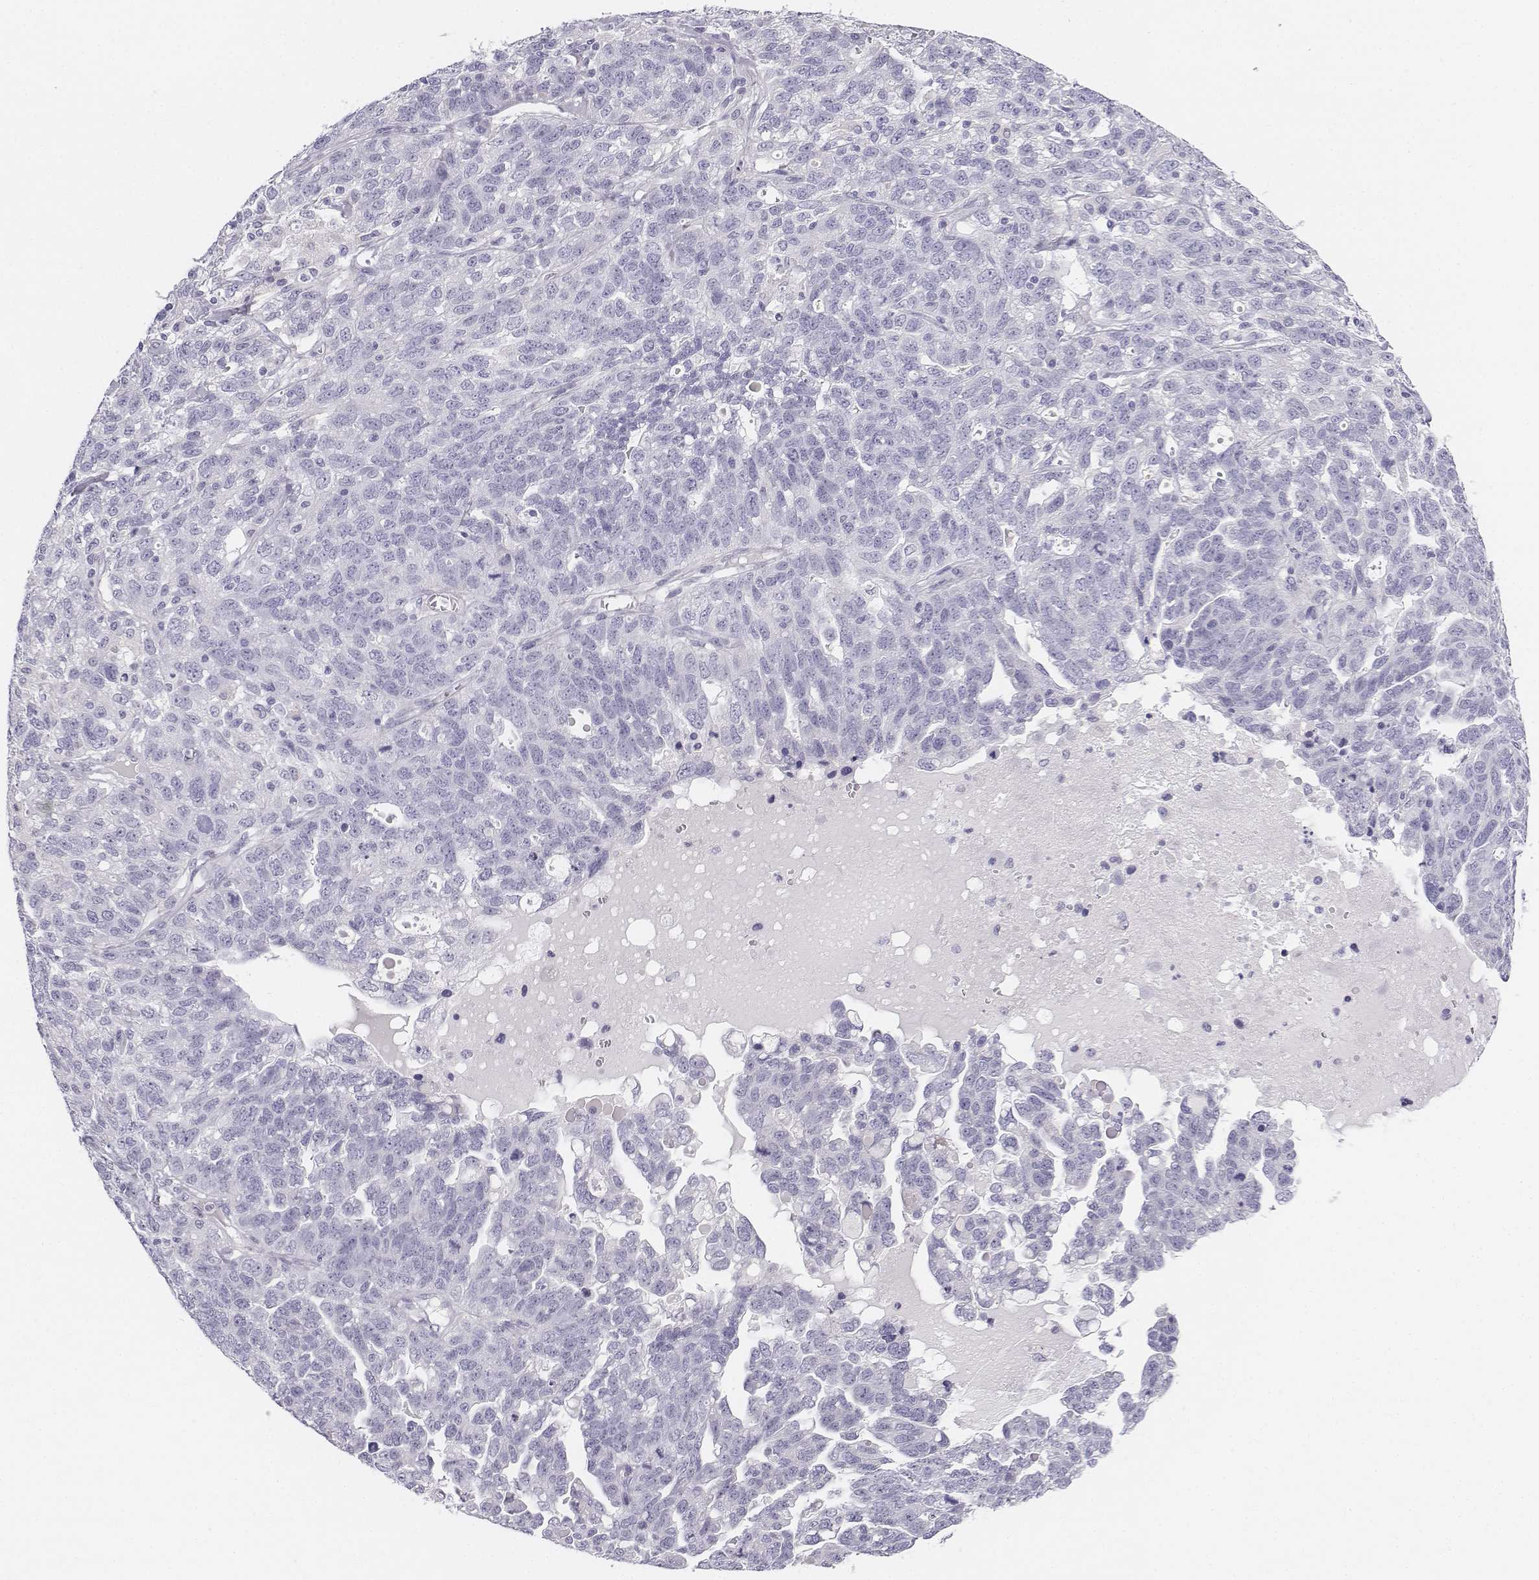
{"staining": {"intensity": "negative", "quantity": "none", "location": "none"}, "tissue": "ovarian cancer", "cell_type": "Tumor cells", "image_type": "cancer", "snomed": [{"axis": "morphology", "description": "Cystadenocarcinoma, serous, NOS"}, {"axis": "topography", "description": "Ovary"}], "caption": "A histopathology image of ovarian cancer (serous cystadenocarcinoma) stained for a protein demonstrates no brown staining in tumor cells.", "gene": "TH", "patient": {"sex": "female", "age": 71}}